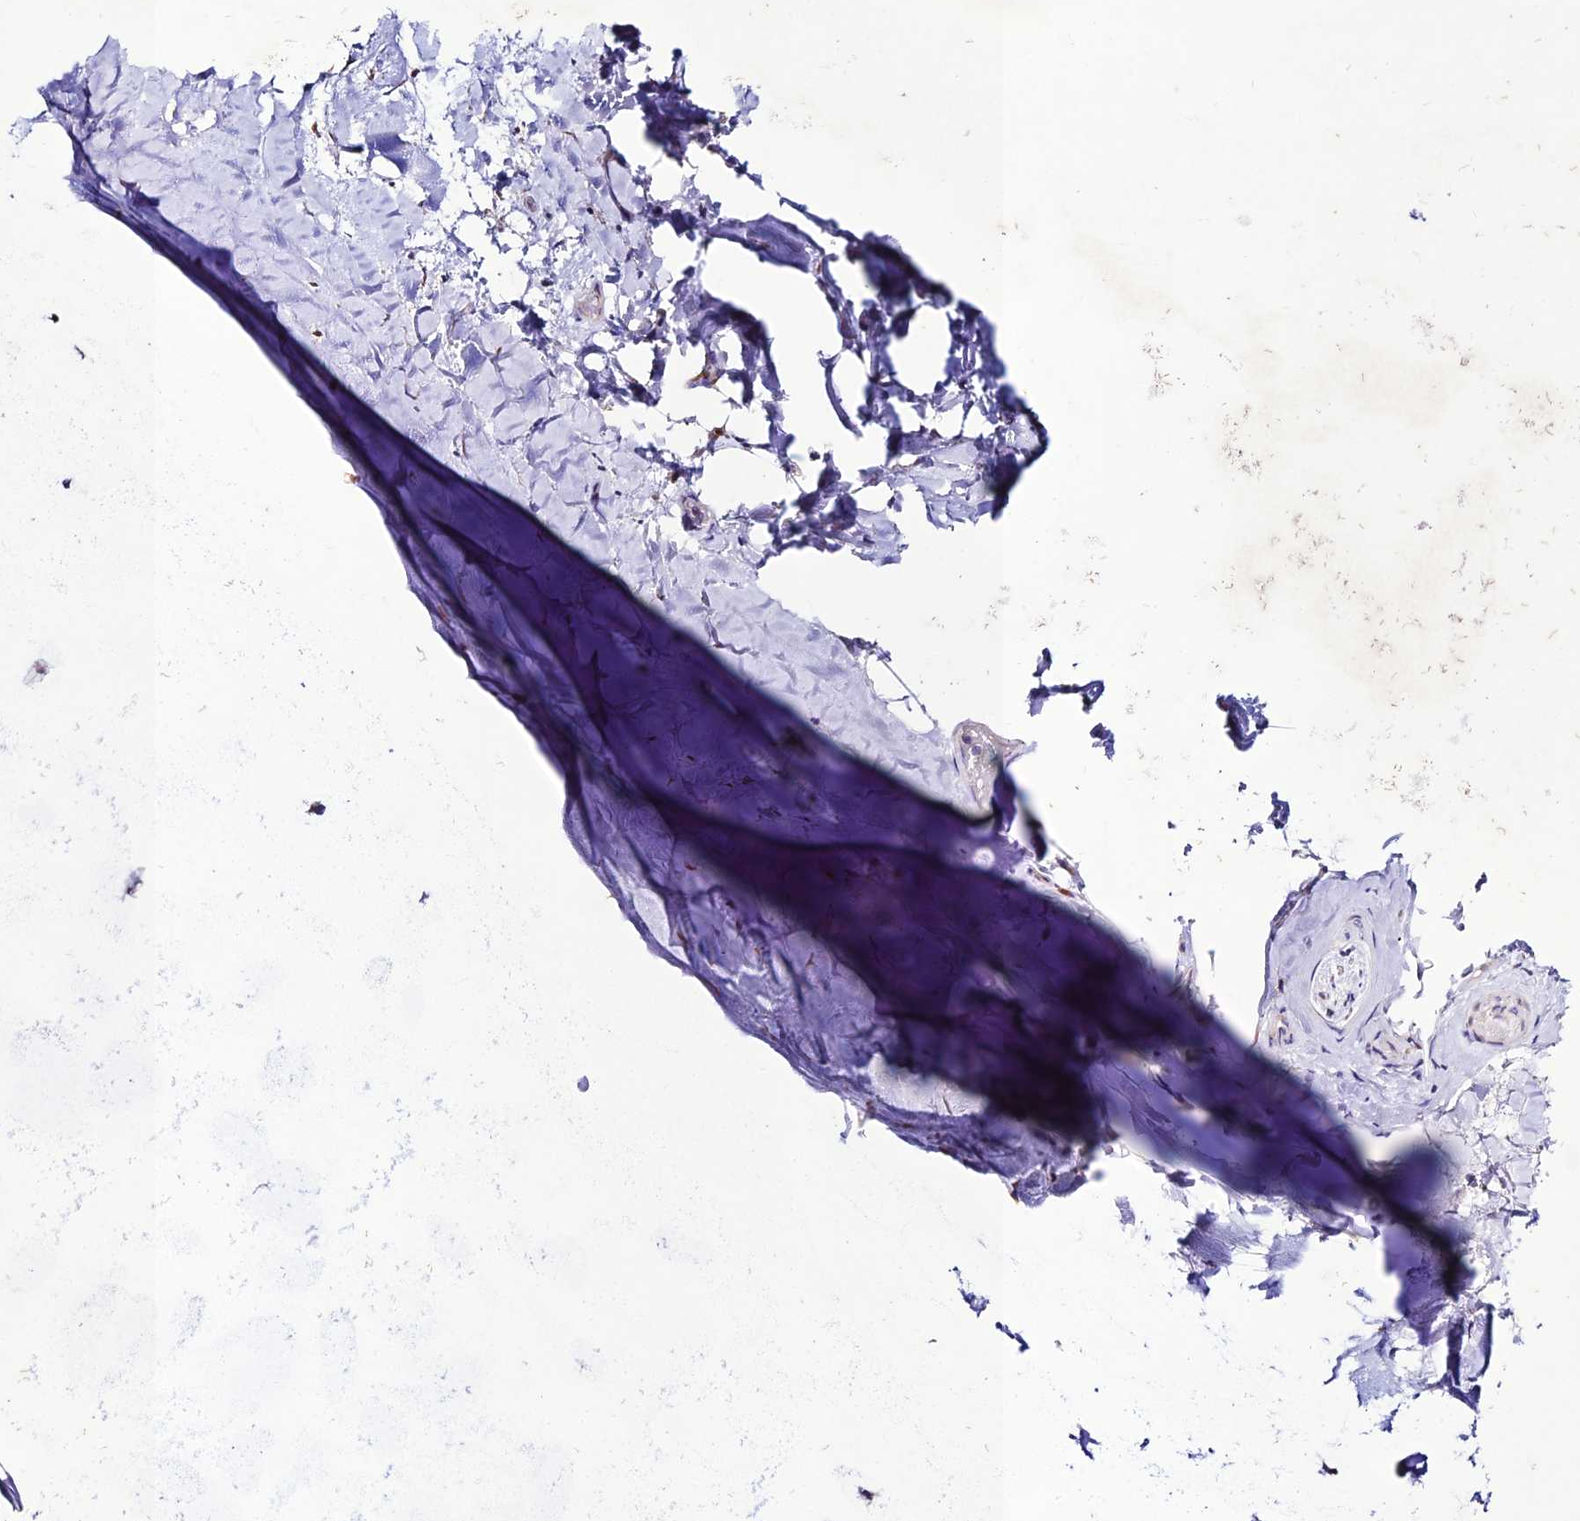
{"staining": {"intensity": "negative", "quantity": "none", "location": "none"}, "tissue": "adipose tissue", "cell_type": "Adipocytes", "image_type": "normal", "snomed": [{"axis": "morphology", "description": "Normal tissue, NOS"}, {"axis": "topography", "description": "Lymph node"}, {"axis": "topography", "description": "Cartilage tissue"}, {"axis": "topography", "description": "Bronchus"}], "caption": "Immunohistochemistry micrograph of normal adipose tissue: human adipose tissue stained with DAB demonstrates no significant protein expression in adipocytes.", "gene": "OR51Q1", "patient": {"sex": "male", "age": 63}}